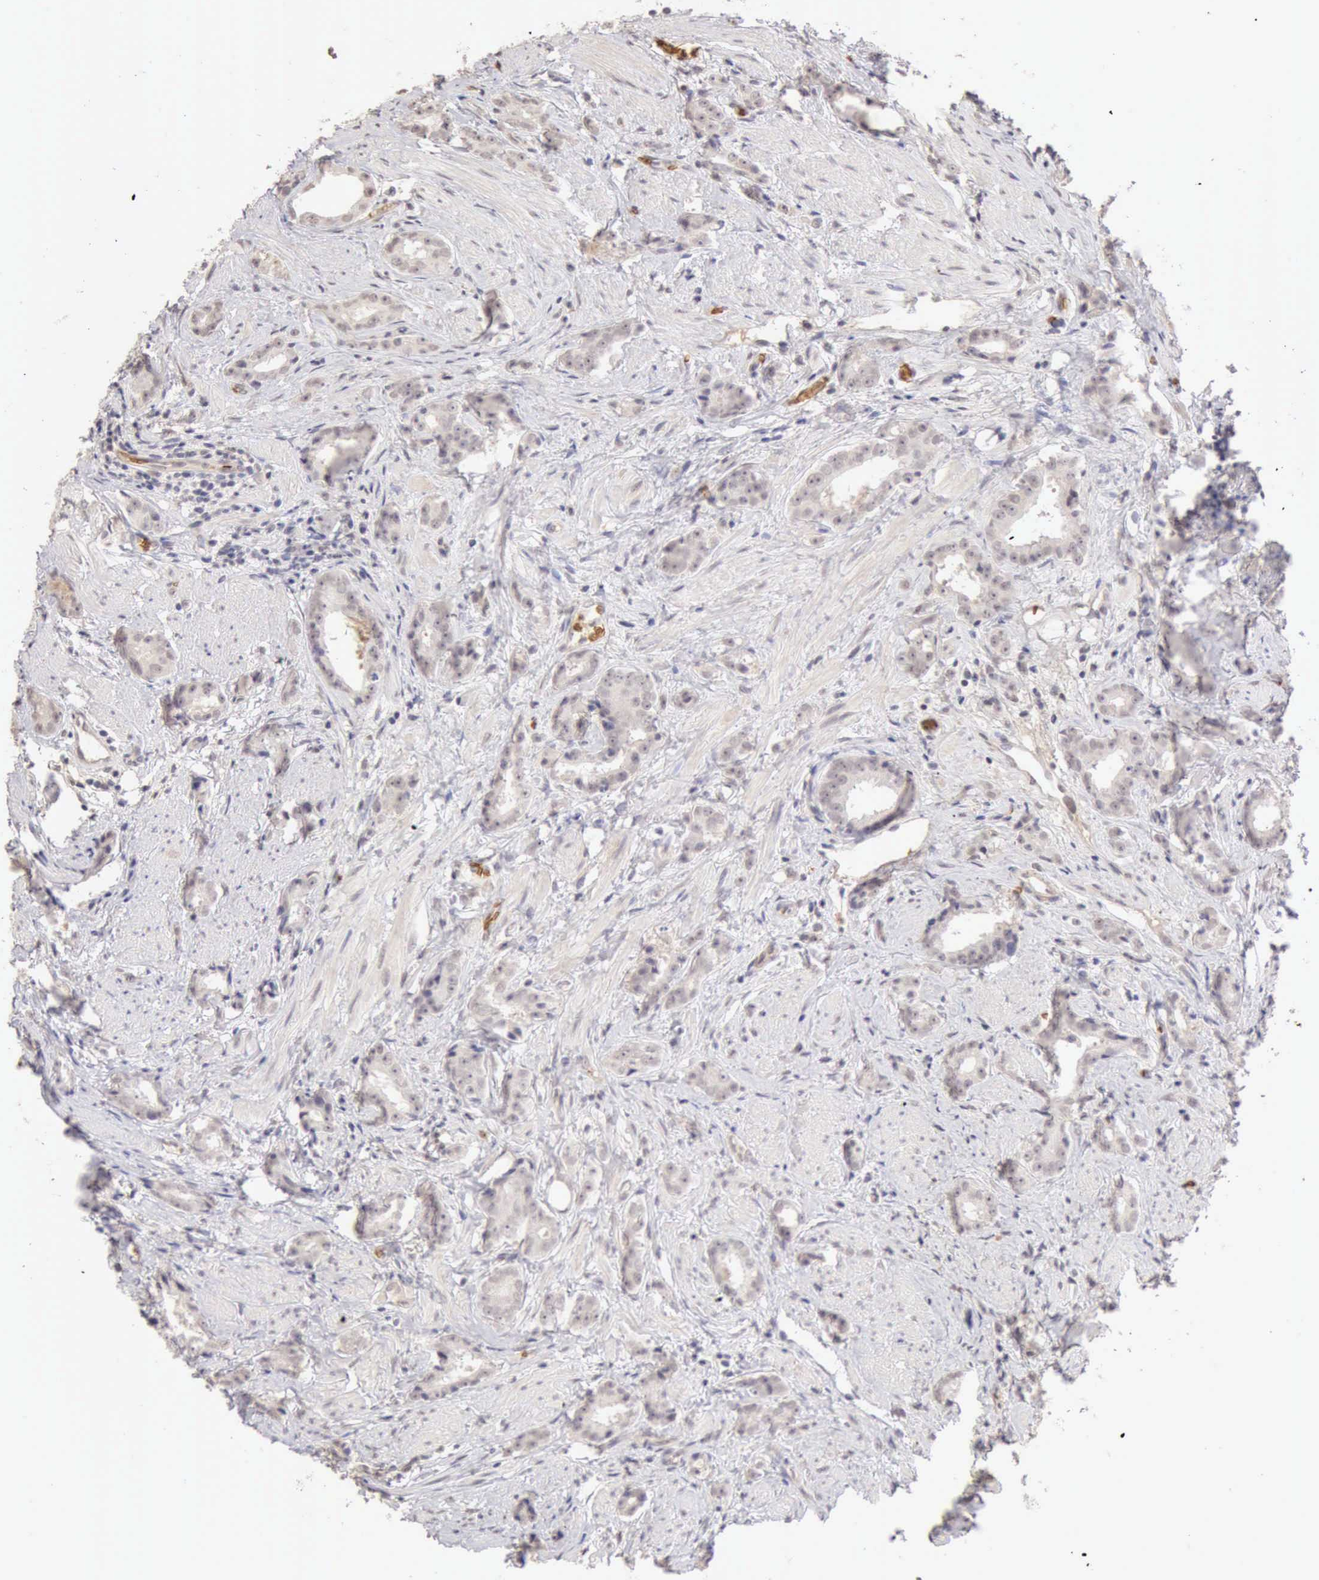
{"staining": {"intensity": "weak", "quantity": ">75%", "location": "cytoplasmic/membranous"}, "tissue": "prostate cancer", "cell_type": "Tumor cells", "image_type": "cancer", "snomed": [{"axis": "morphology", "description": "Adenocarcinoma, Medium grade"}, {"axis": "topography", "description": "Prostate"}], "caption": "Protein expression by immunohistochemistry exhibits weak cytoplasmic/membranous staining in about >75% of tumor cells in prostate adenocarcinoma (medium-grade). (DAB IHC, brown staining for protein, blue staining for nuclei).", "gene": "CFI", "patient": {"sex": "male", "age": 53}}